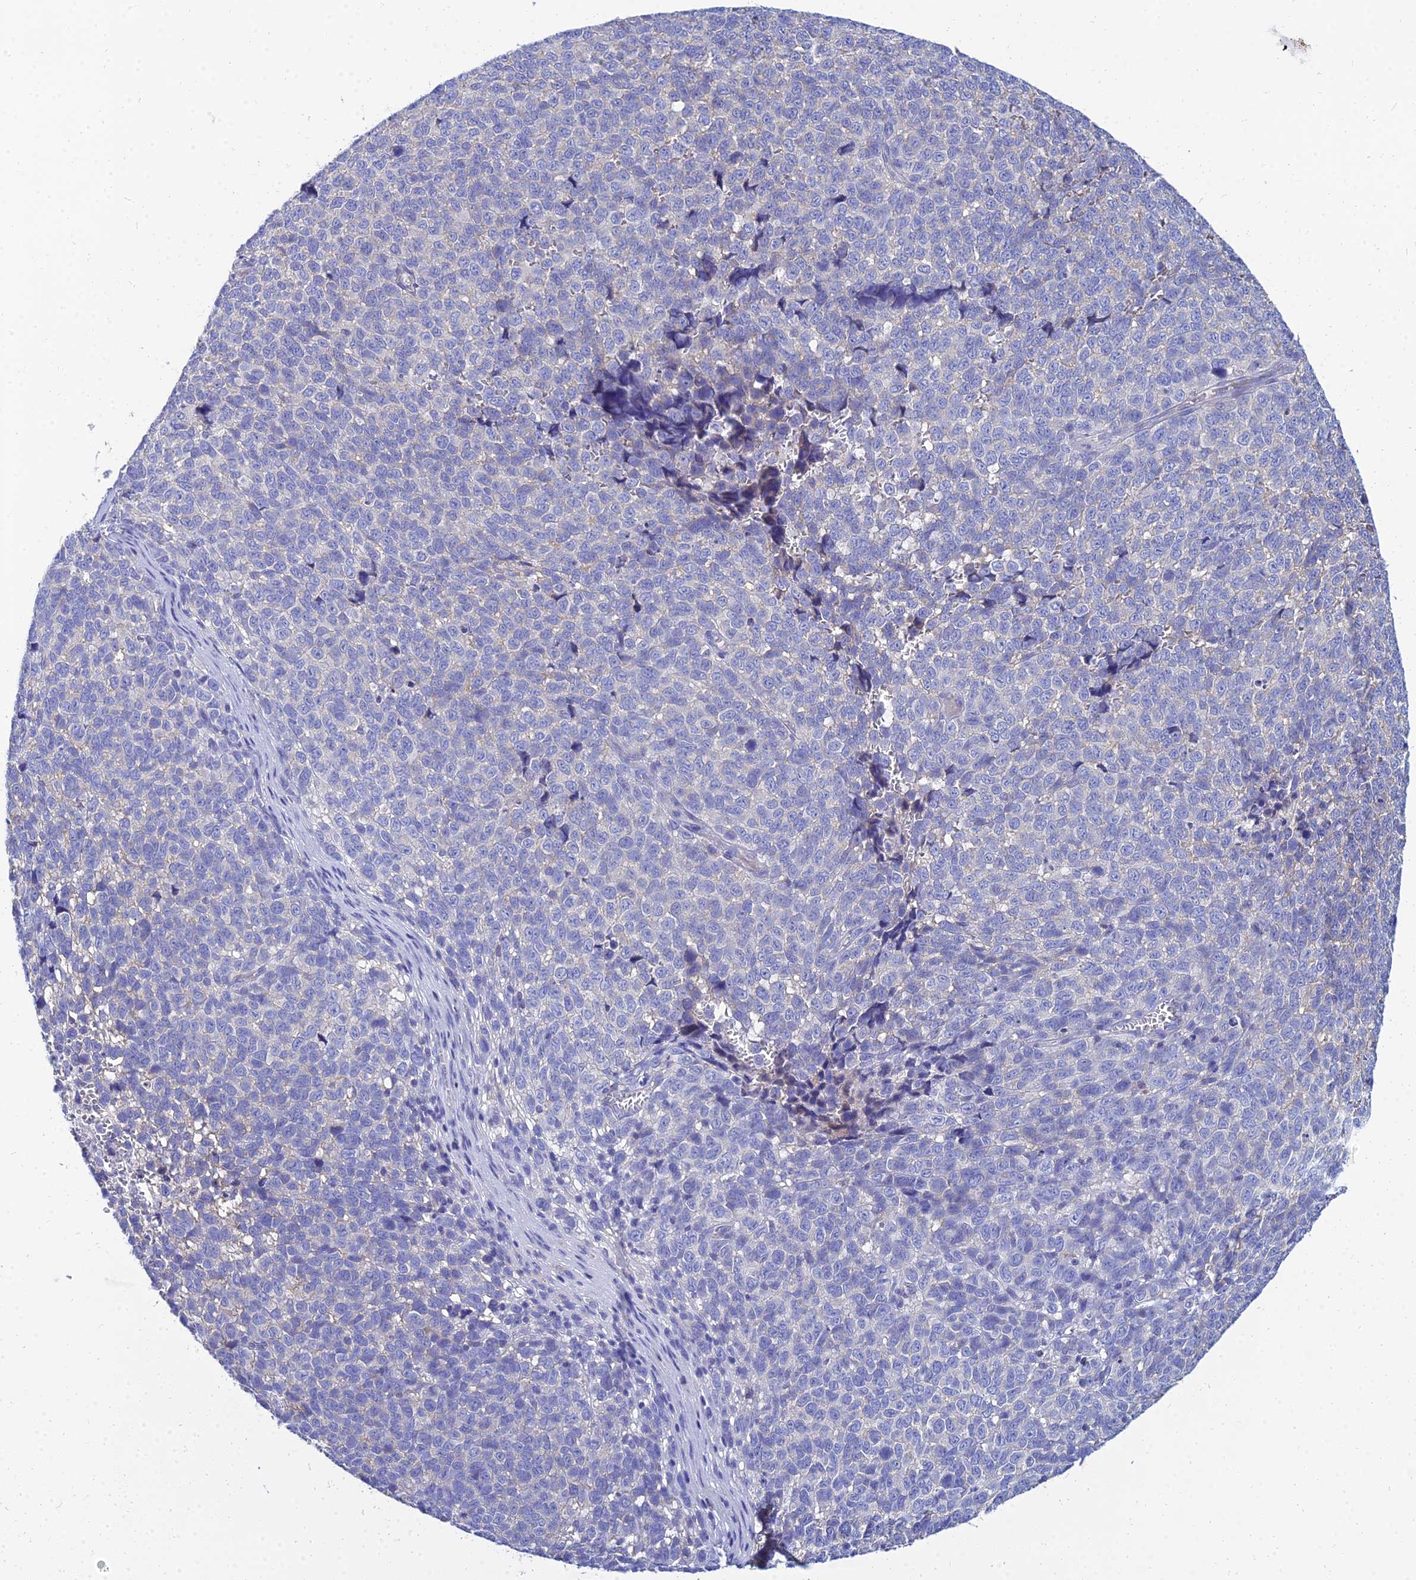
{"staining": {"intensity": "negative", "quantity": "none", "location": "none"}, "tissue": "melanoma", "cell_type": "Tumor cells", "image_type": "cancer", "snomed": [{"axis": "morphology", "description": "Malignant melanoma, NOS"}, {"axis": "topography", "description": "Nose, NOS"}], "caption": "Melanoma stained for a protein using immunohistochemistry (IHC) reveals no staining tumor cells.", "gene": "NPY", "patient": {"sex": "female", "age": 48}}